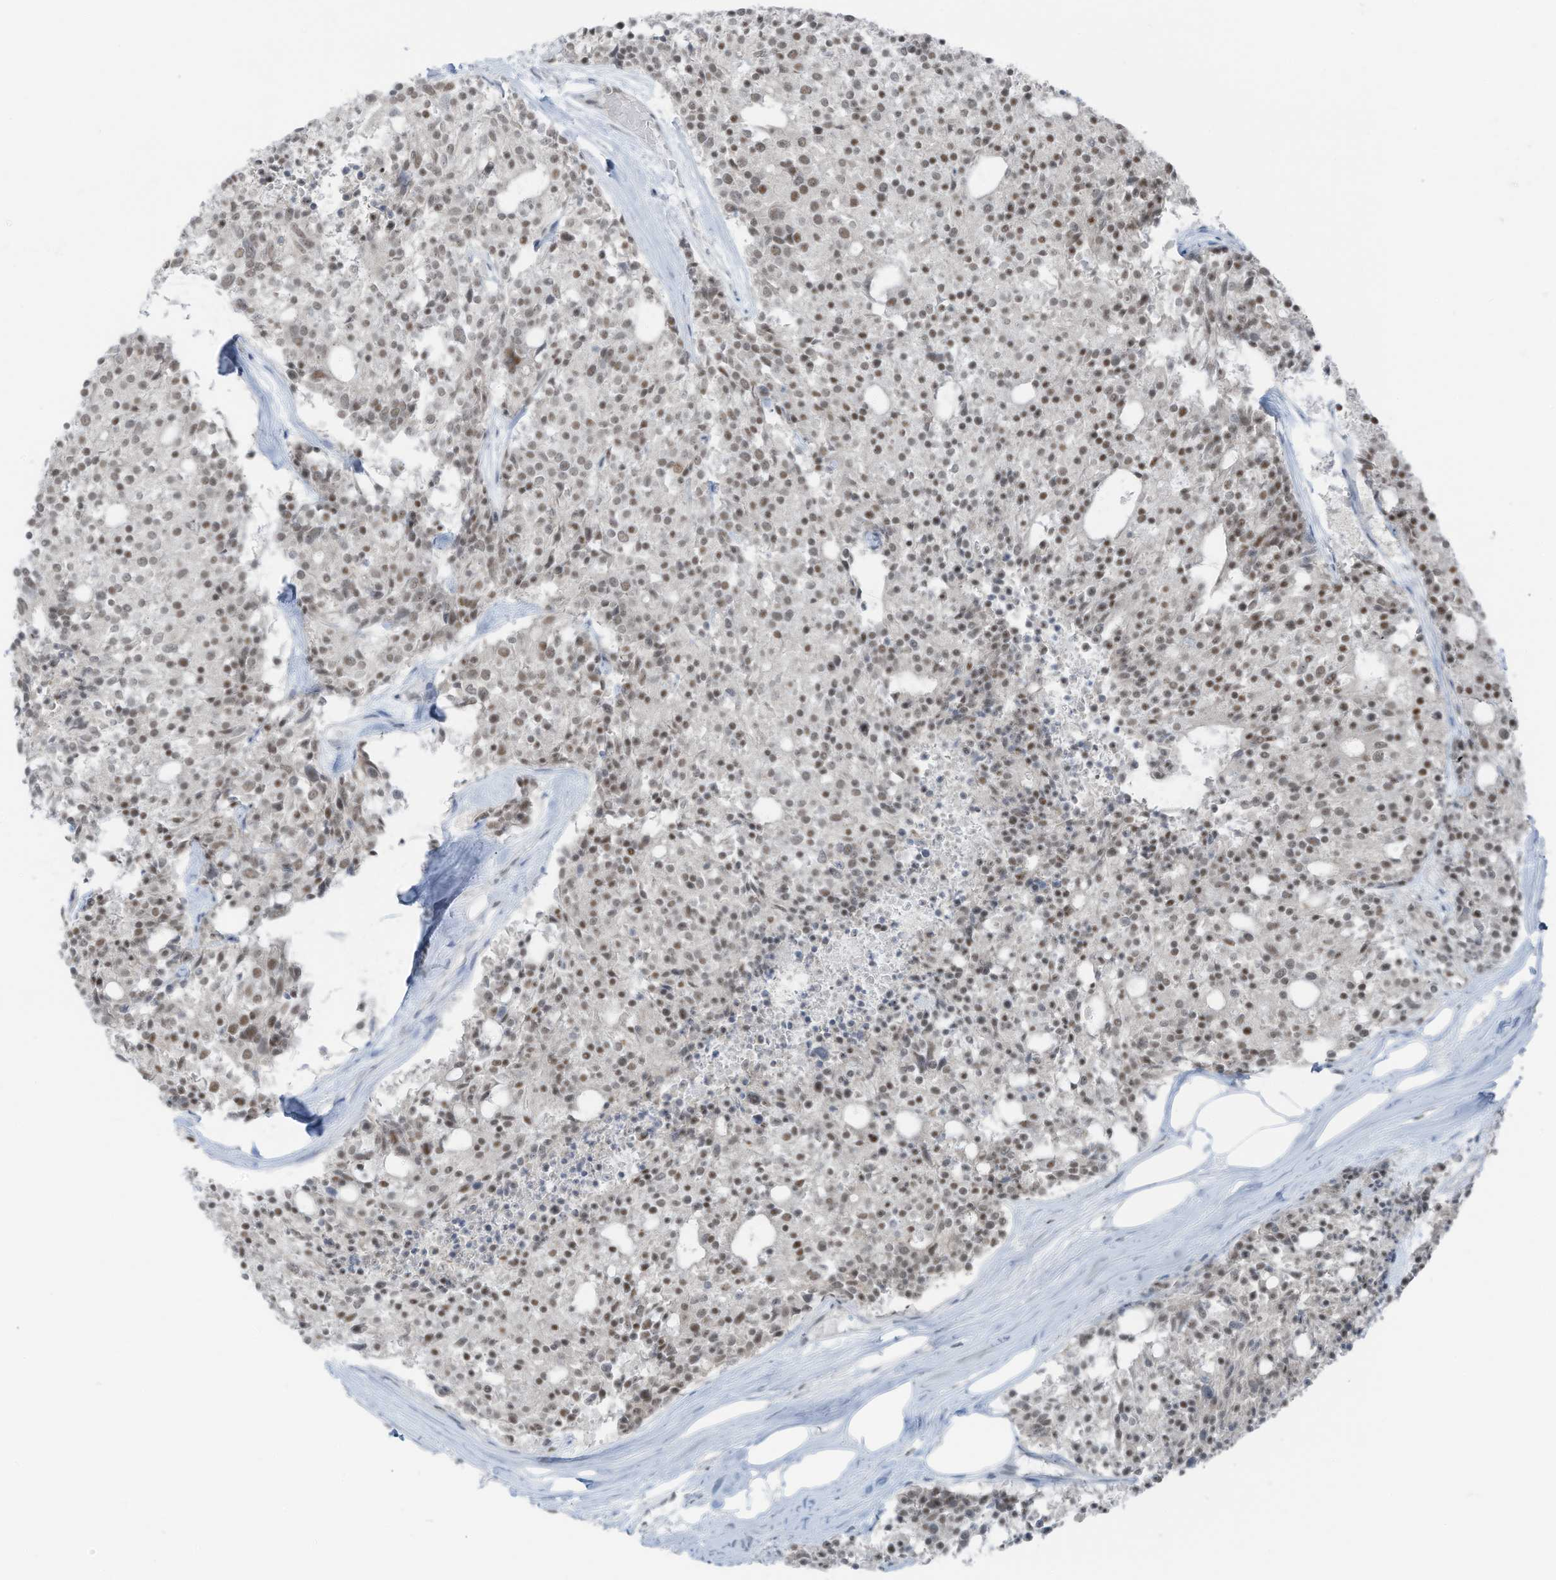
{"staining": {"intensity": "weak", "quantity": ">75%", "location": "nuclear"}, "tissue": "carcinoid", "cell_type": "Tumor cells", "image_type": "cancer", "snomed": [{"axis": "morphology", "description": "Carcinoid, malignant, NOS"}, {"axis": "topography", "description": "Pancreas"}], "caption": "Human carcinoid stained with a protein marker displays weak staining in tumor cells.", "gene": "WRNIP1", "patient": {"sex": "female", "age": 54}}